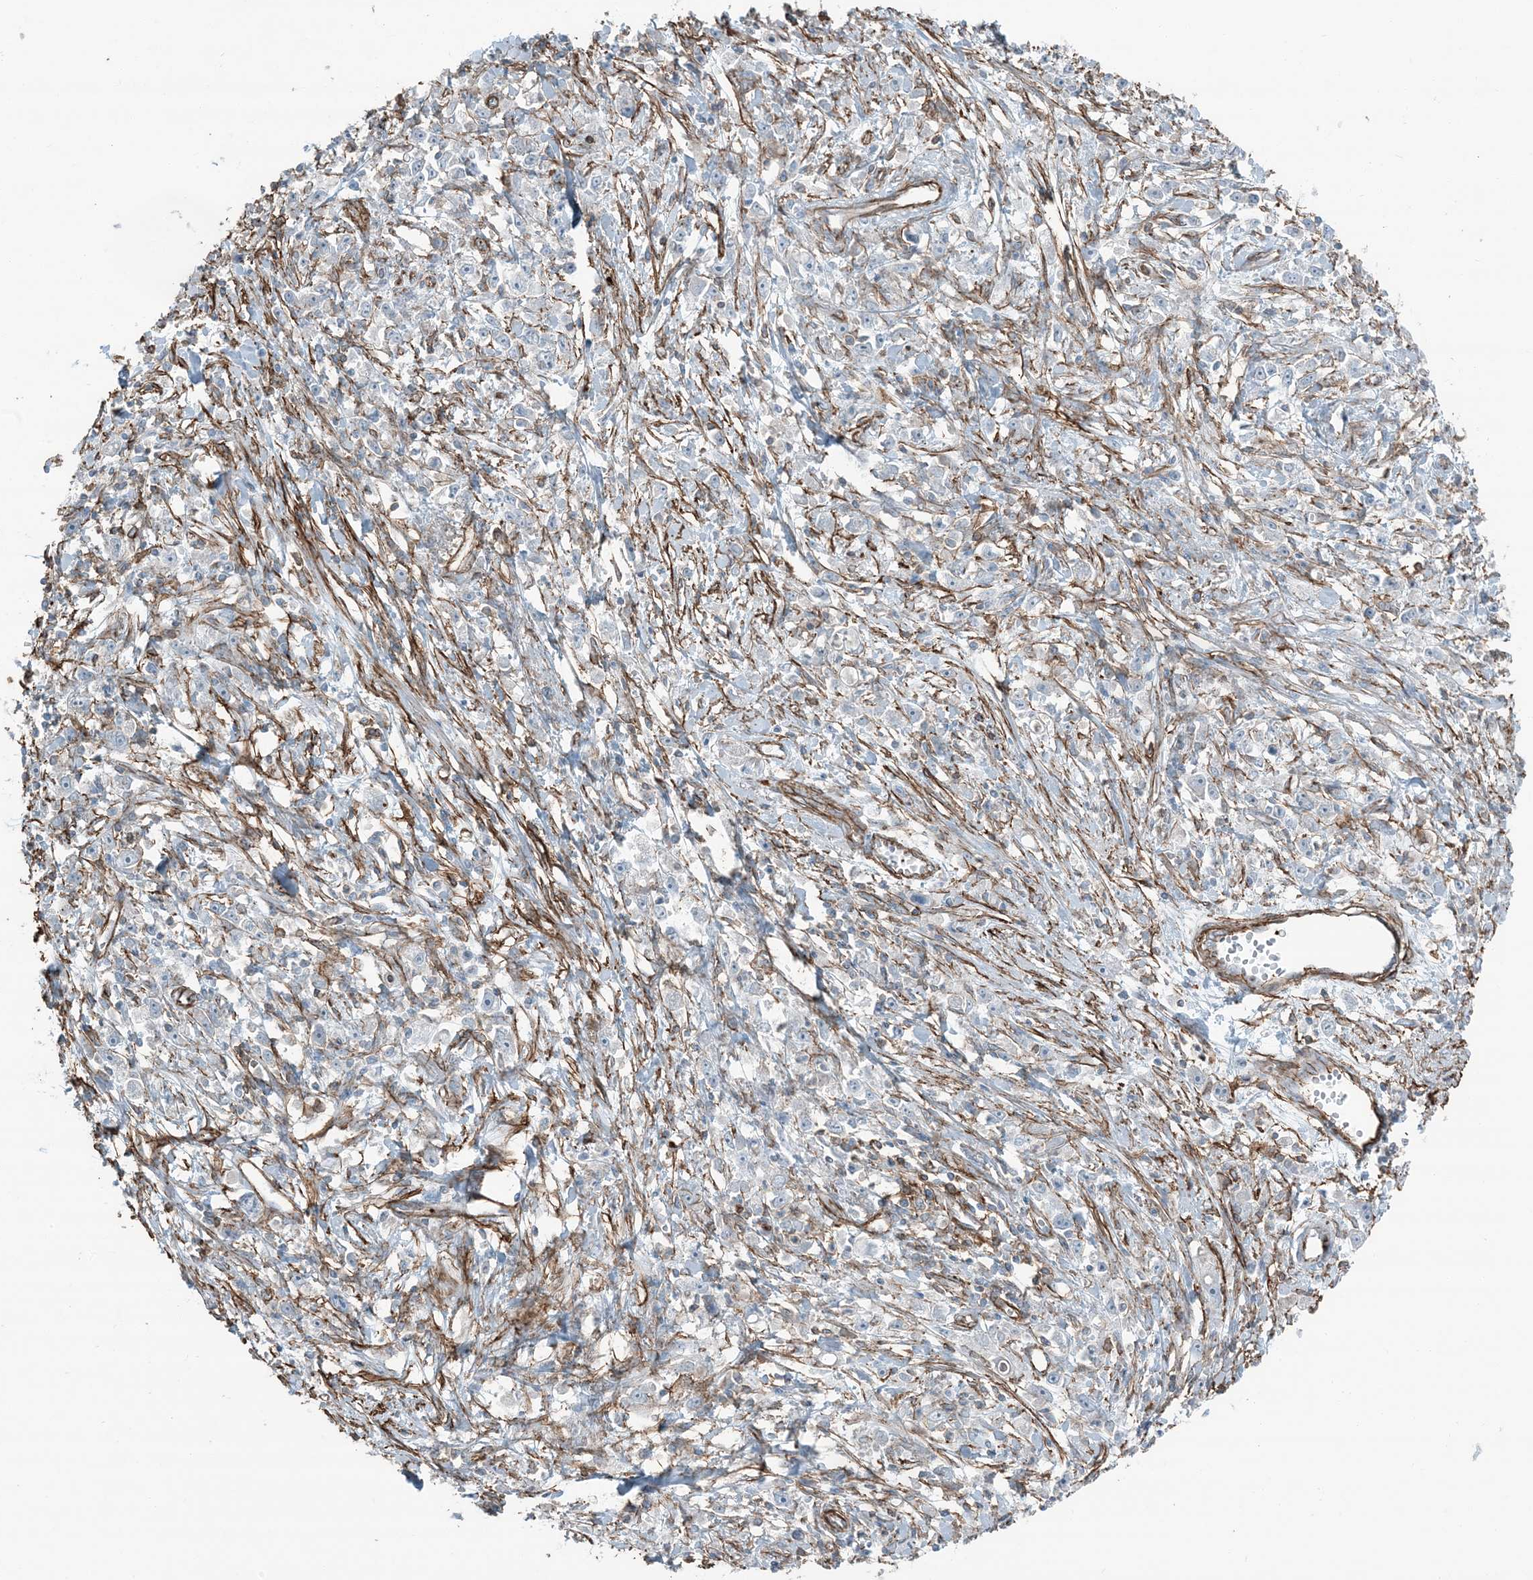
{"staining": {"intensity": "negative", "quantity": "none", "location": "none"}, "tissue": "stomach cancer", "cell_type": "Tumor cells", "image_type": "cancer", "snomed": [{"axis": "morphology", "description": "Adenocarcinoma, NOS"}, {"axis": "topography", "description": "Stomach"}], "caption": "Protein analysis of stomach cancer demonstrates no significant staining in tumor cells.", "gene": "APOBEC3C", "patient": {"sex": "female", "age": 59}}